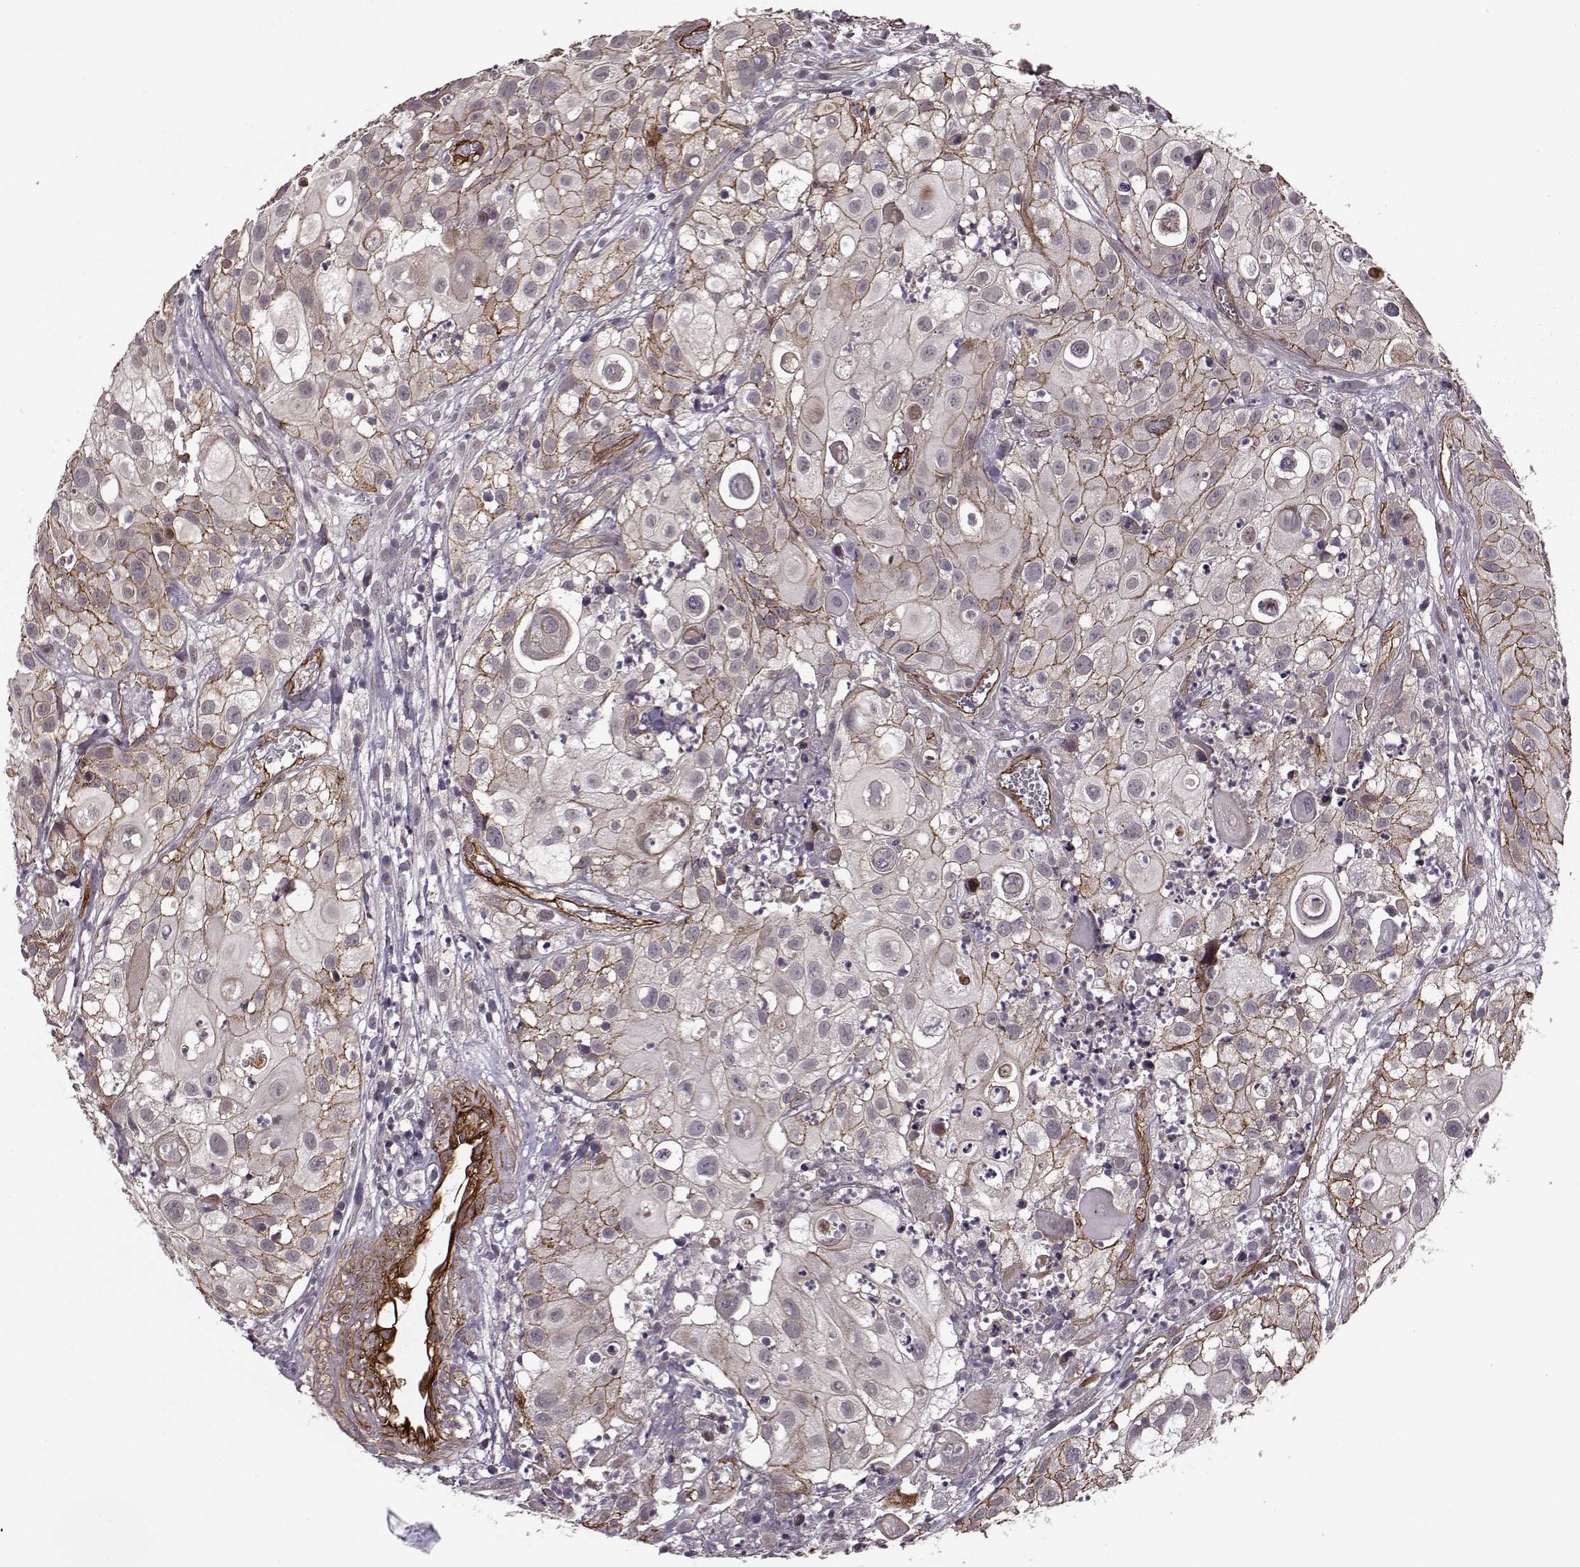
{"staining": {"intensity": "moderate", "quantity": "25%-75%", "location": "cytoplasmic/membranous"}, "tissue": "urothelial cancer", "cell_type": "Tumor cells", "image_type": "cancer", "snomed": [{"axis": "morphology", "description": "Urothelial carcinoma, High grade"}, {"axis": "topography", "description": "Urinary bladder"}], "caption": "A micrograph of human high-grade urothelial carcinoma stained for a protein demonstrates moderate cytoplasmic/membranous brown staining in tumor cells.", "gene": "SYNPO", "patient": {"sex": "female", "age": 79}}